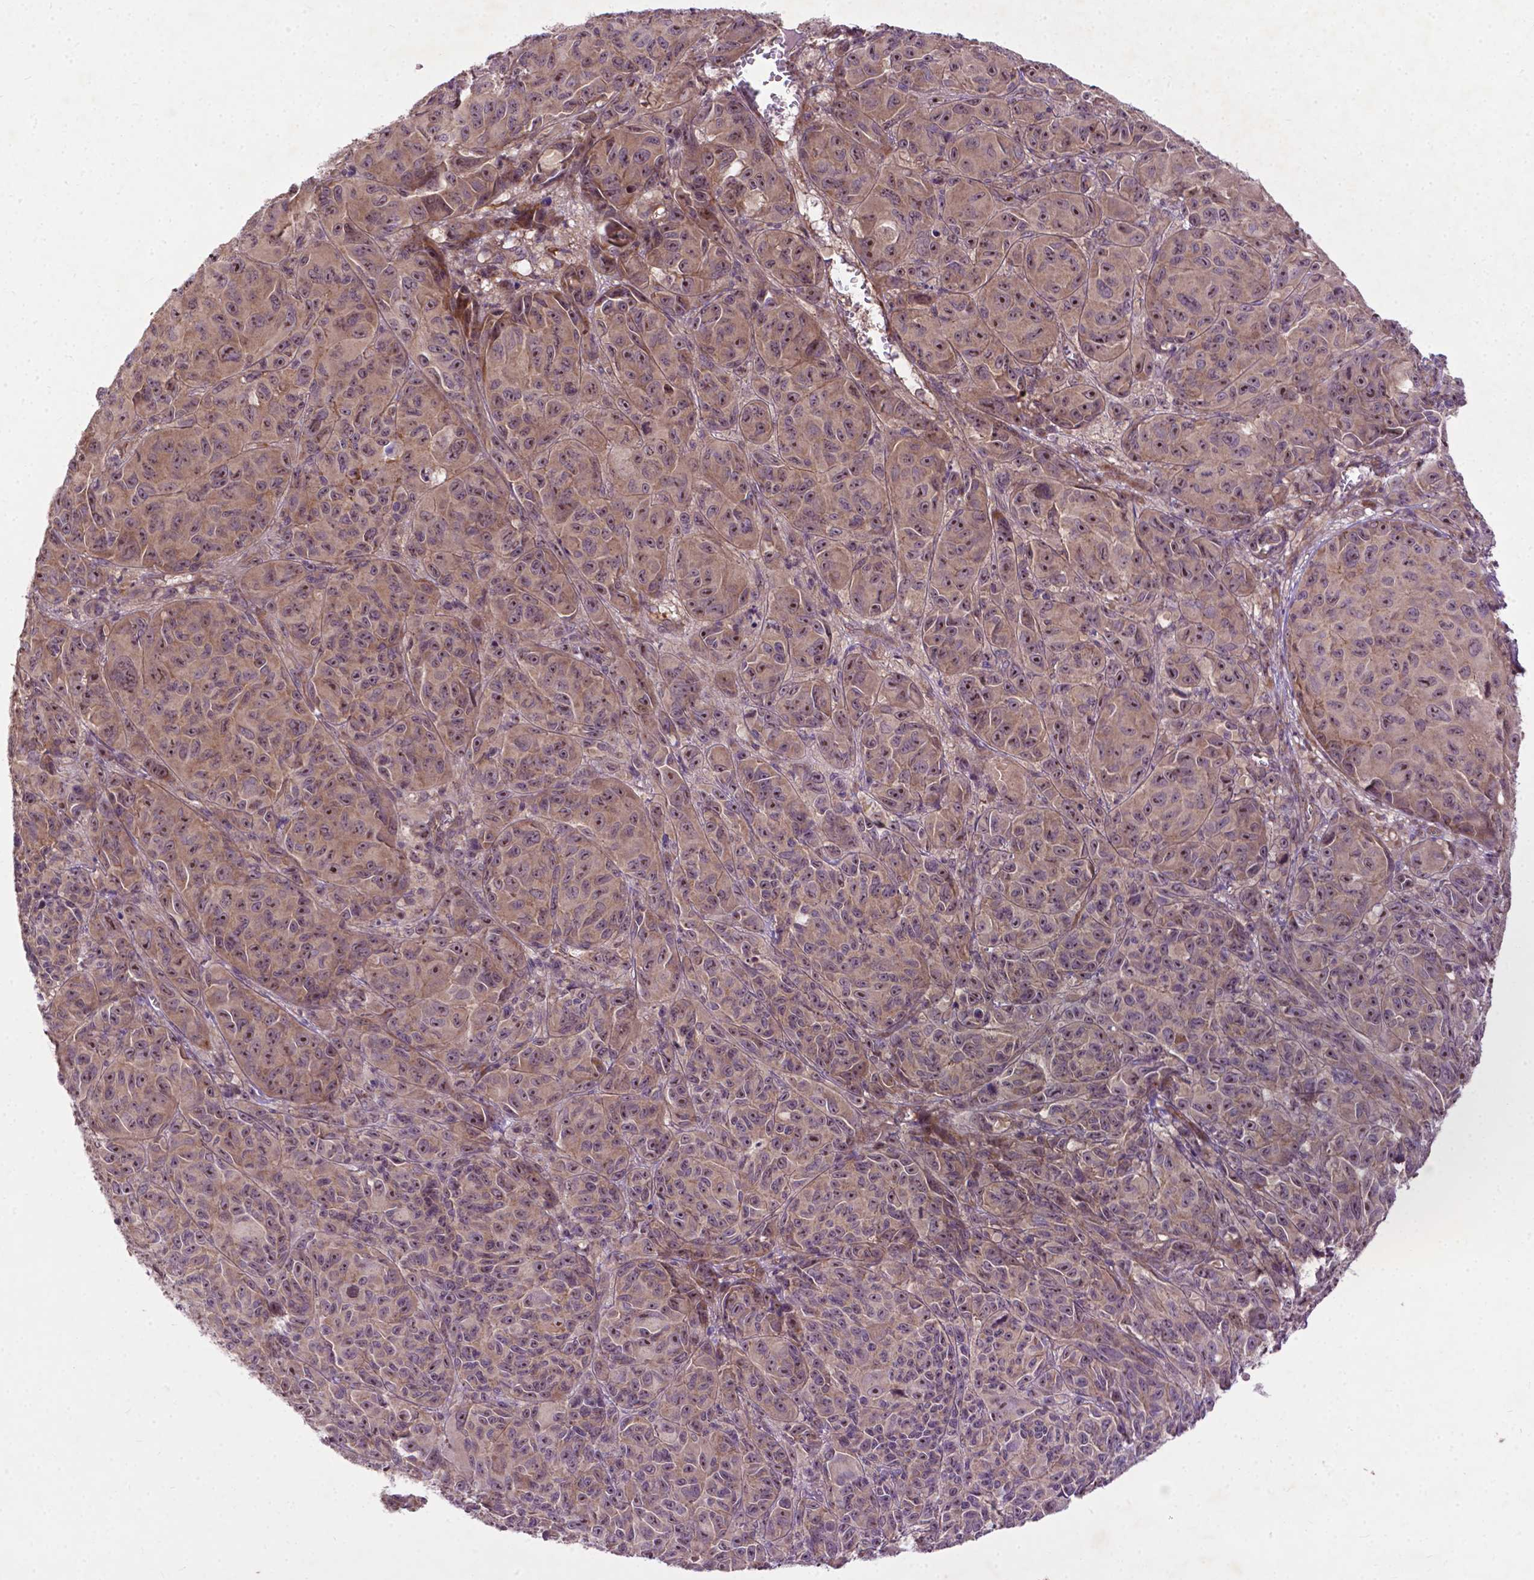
{"staining": {"intensity": "weak", "quantity": ">75%", "location": "cytoplasmic/membranous,nuclear"}, "tissue": "melanoma", "cell_type": "Tumor cells", "image_type": "cancer", "snomed": [{"axis": "morphology", "description": "Malignant melanoma, NOS"}, {"axis": "topography", "description": "Vulva, labia, clitoris and Bartholin´s gland, NO"}], "caption": "Immunohistochemistry (IHC) (DAB) staining of malignant melanoma shows weak cytoplasmic/membranous and nuclear protein positivity in approximately >75% of tumor cells.", "gene": "PARP3", "patient": {"sex": "female", "age": 75}}